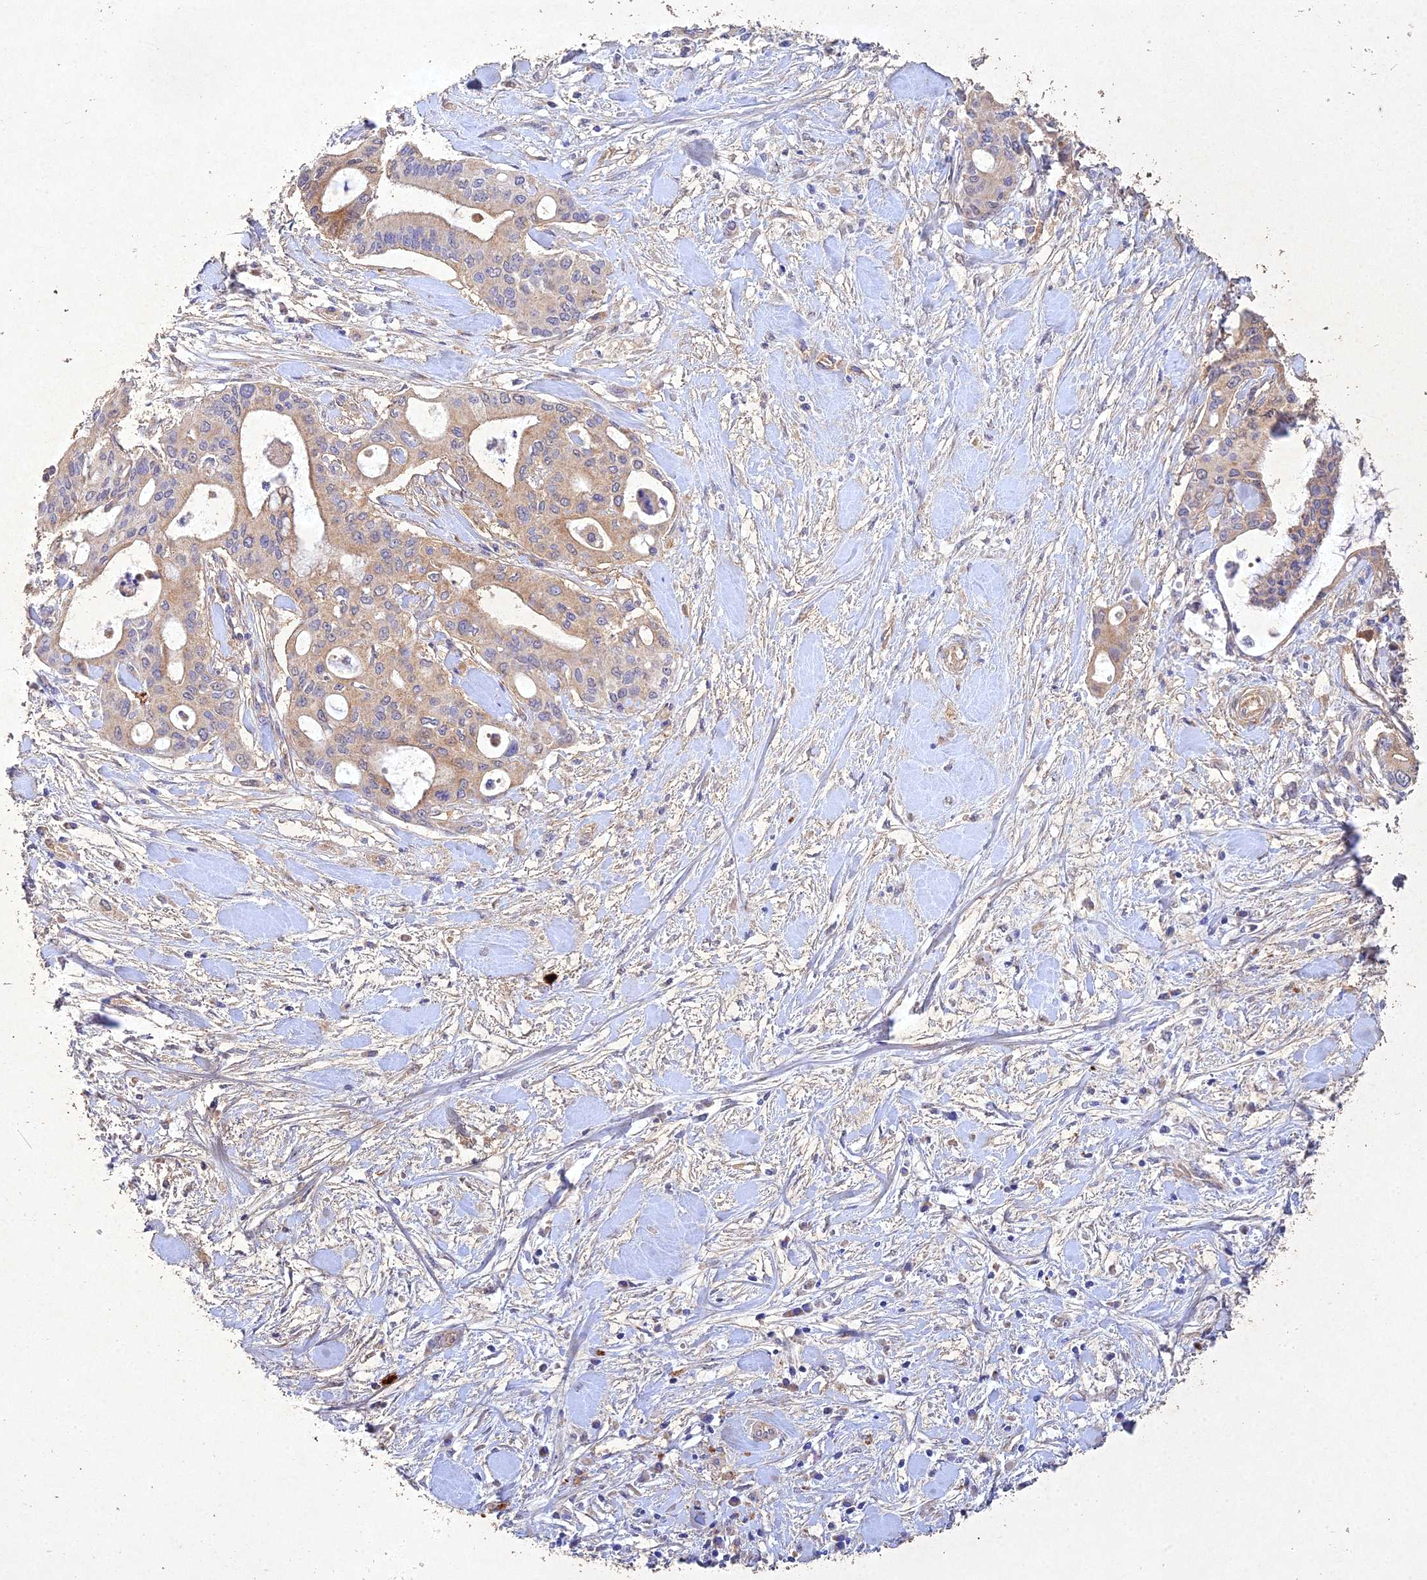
{"staining": {"intensity": "moderate", "quantity": ">75%", "location": "cytoplasmic/membranous"}, "tissue": "pancreatic cancer", "cell_type": "Tumor cells", "image_type": "cancer", "snomed": [{"axis": "morphology", "description": "Adenocarcinoma, NOS"}, {"axis": "topography", "description": "Pancreas"}], "caption": "Immunohistochemical staining of human pancreatic adenocarcinoma reveals medium levels of moderate cytoplasmic/membranous protein expression in approximately >75% of tumor cells.", "gene": "NDUFV1", "patient": {"sex": "male", "age": 46}}